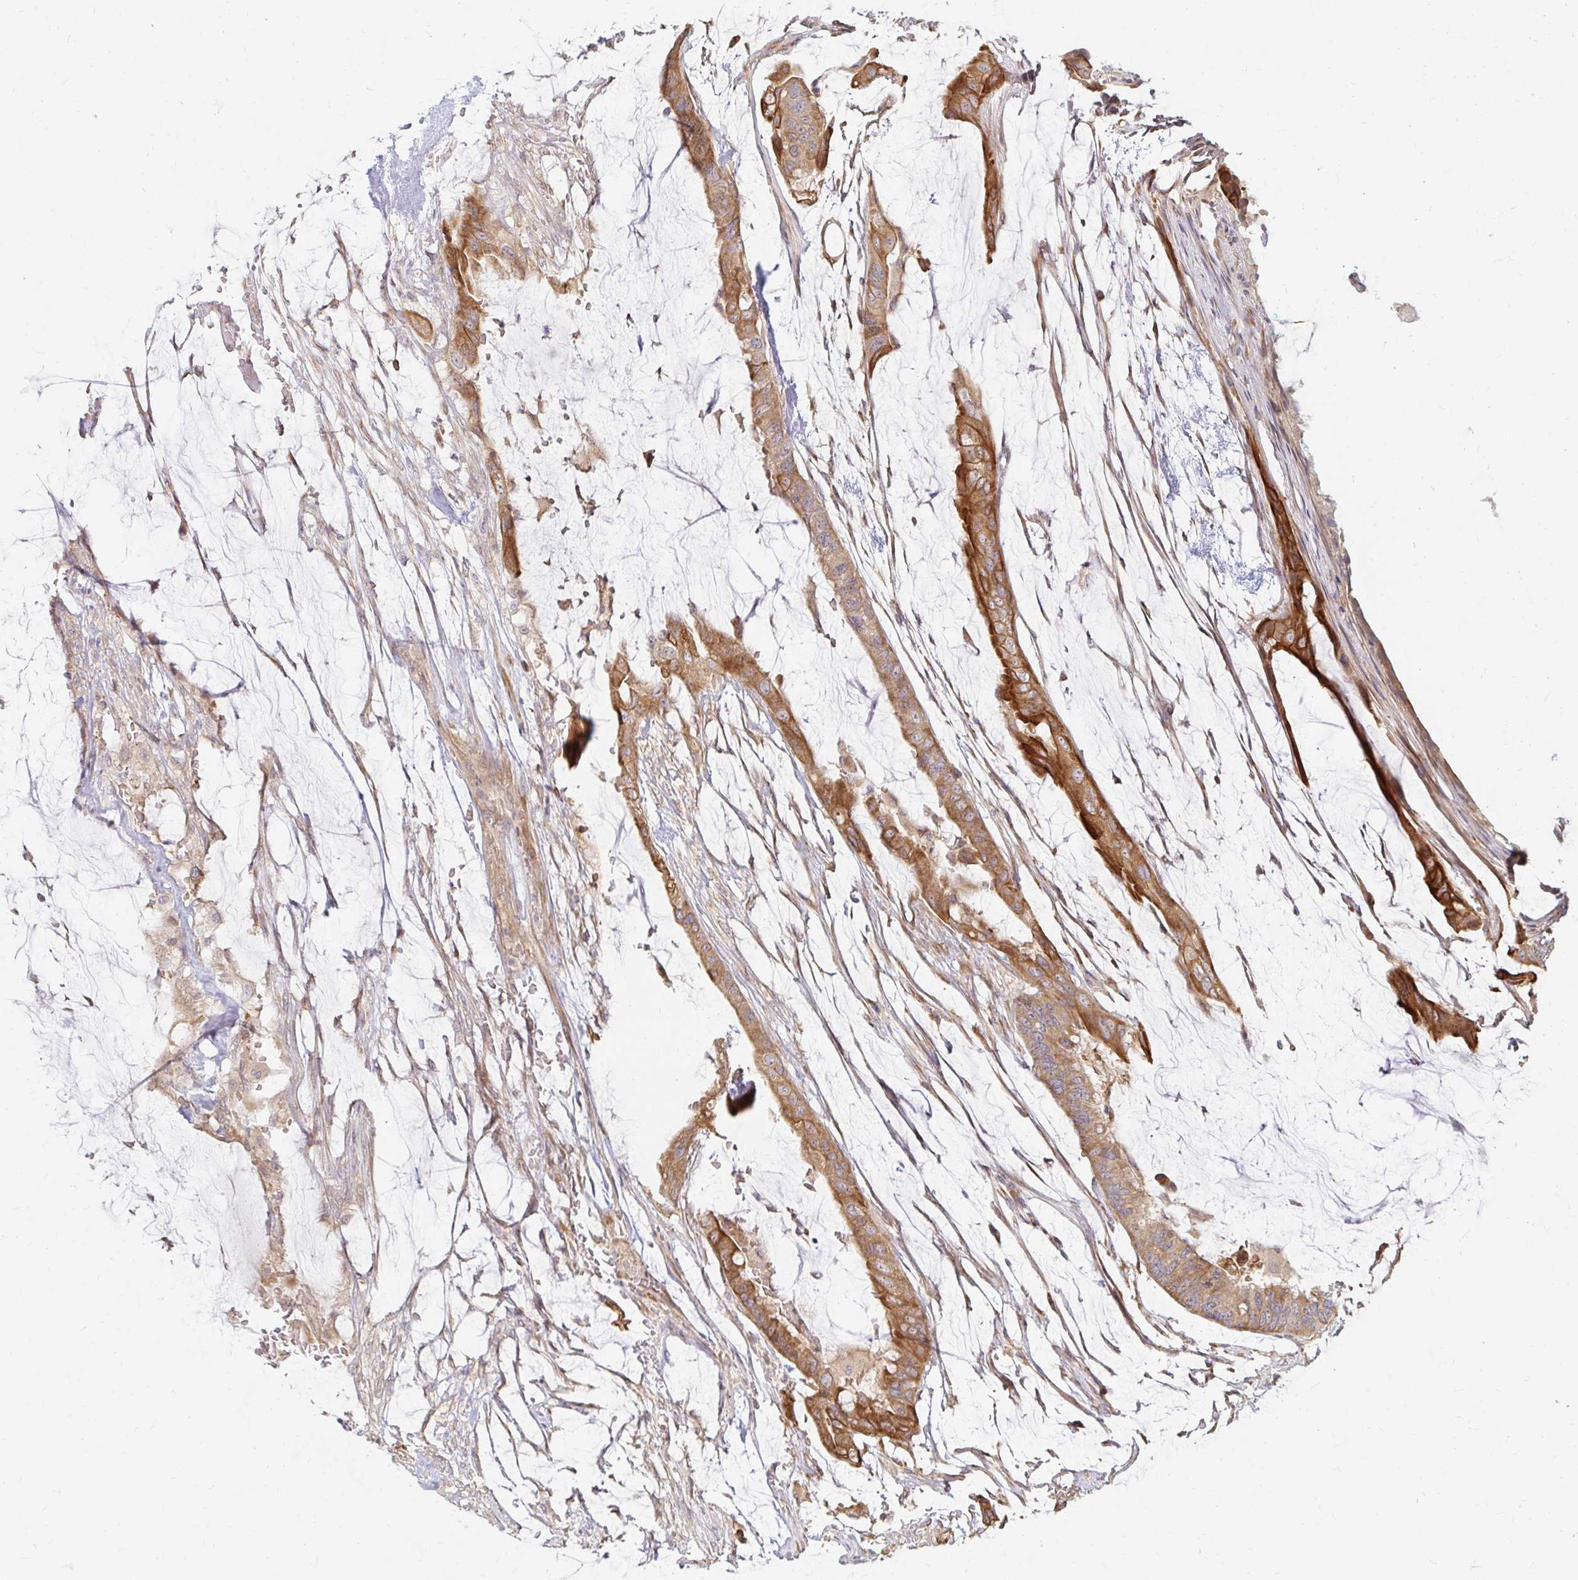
{"staining": {"intensity": "moderate", "quantity": ">75%", "location": "cytoplasmic/membranous"}, "tissue": "colorectal cancer", "cell_type": "Tumor cells", "image_type": "cancer", "snomed": [{"axis": "morphology", "description": "Adenocarcinoma, NOS"}, {"axis": "topography", "description": "Rectum"}], "caption": "Colorectal cancer stained for a protein reveals moderate cytoplasmic/membranous positivity in tumor cells.", "gene": "CAST", "patient": {"sex": "female", "age": 59}}